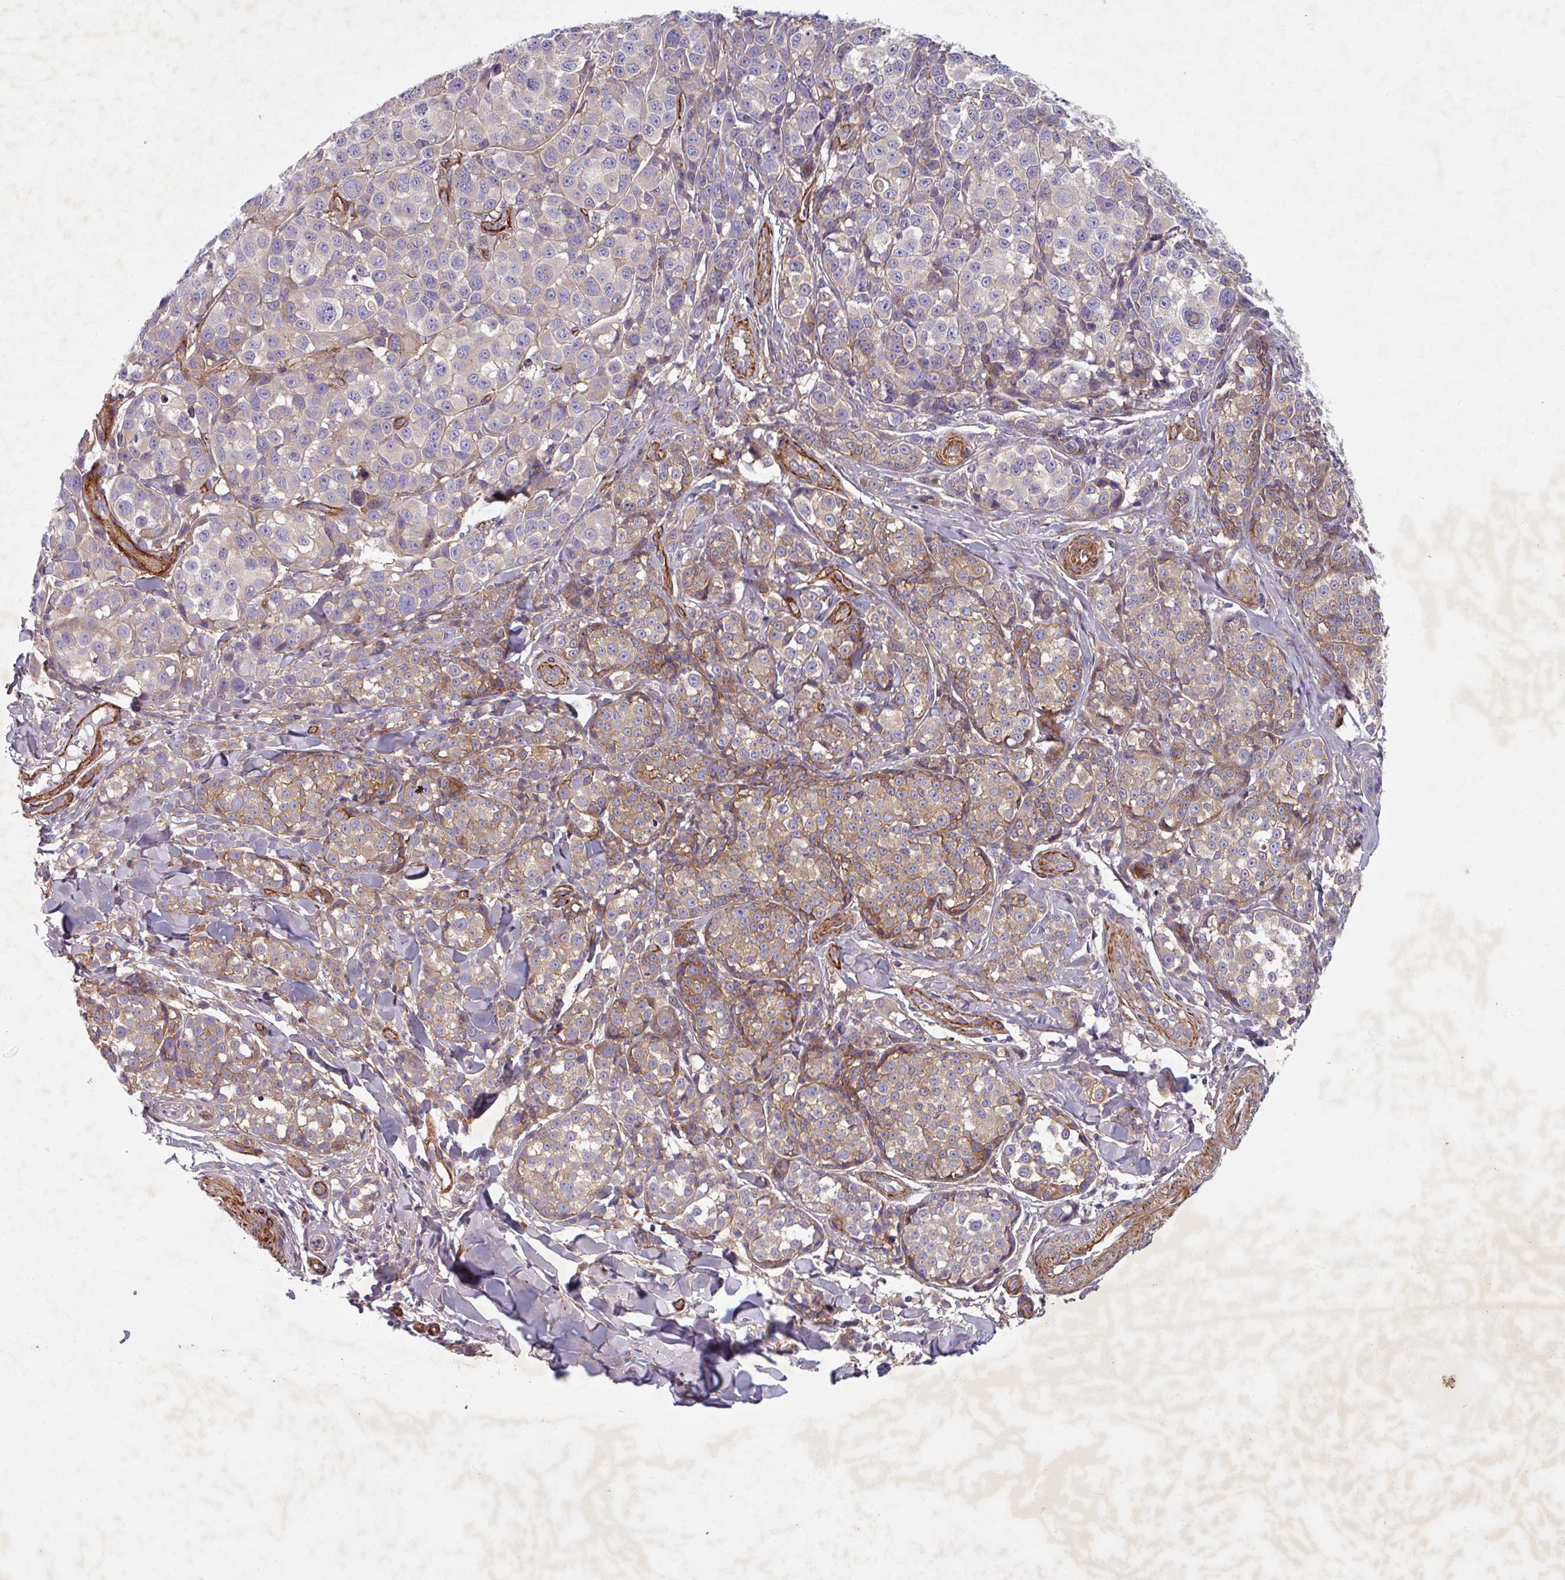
{"staining": {"intensity": "weak", "quantity": "25%-75%", "location": "cytoplasmic/membranous"}, "tissue": "melanoma", "cell_type": "Tumor cells", "image_type": "cancer", "snomed": [{"axis": "morphology", "description": "Malignant melanoma, NOS"}, {"axis": "topography", "description": "Skin"}], "caption": "A brown stain shows weak cytoplasmic/membranous staining of a protein in malignant melanoma tumor cells.", "gene": "ATP2C2", "patient": {"sex": "female", "age": 35}}